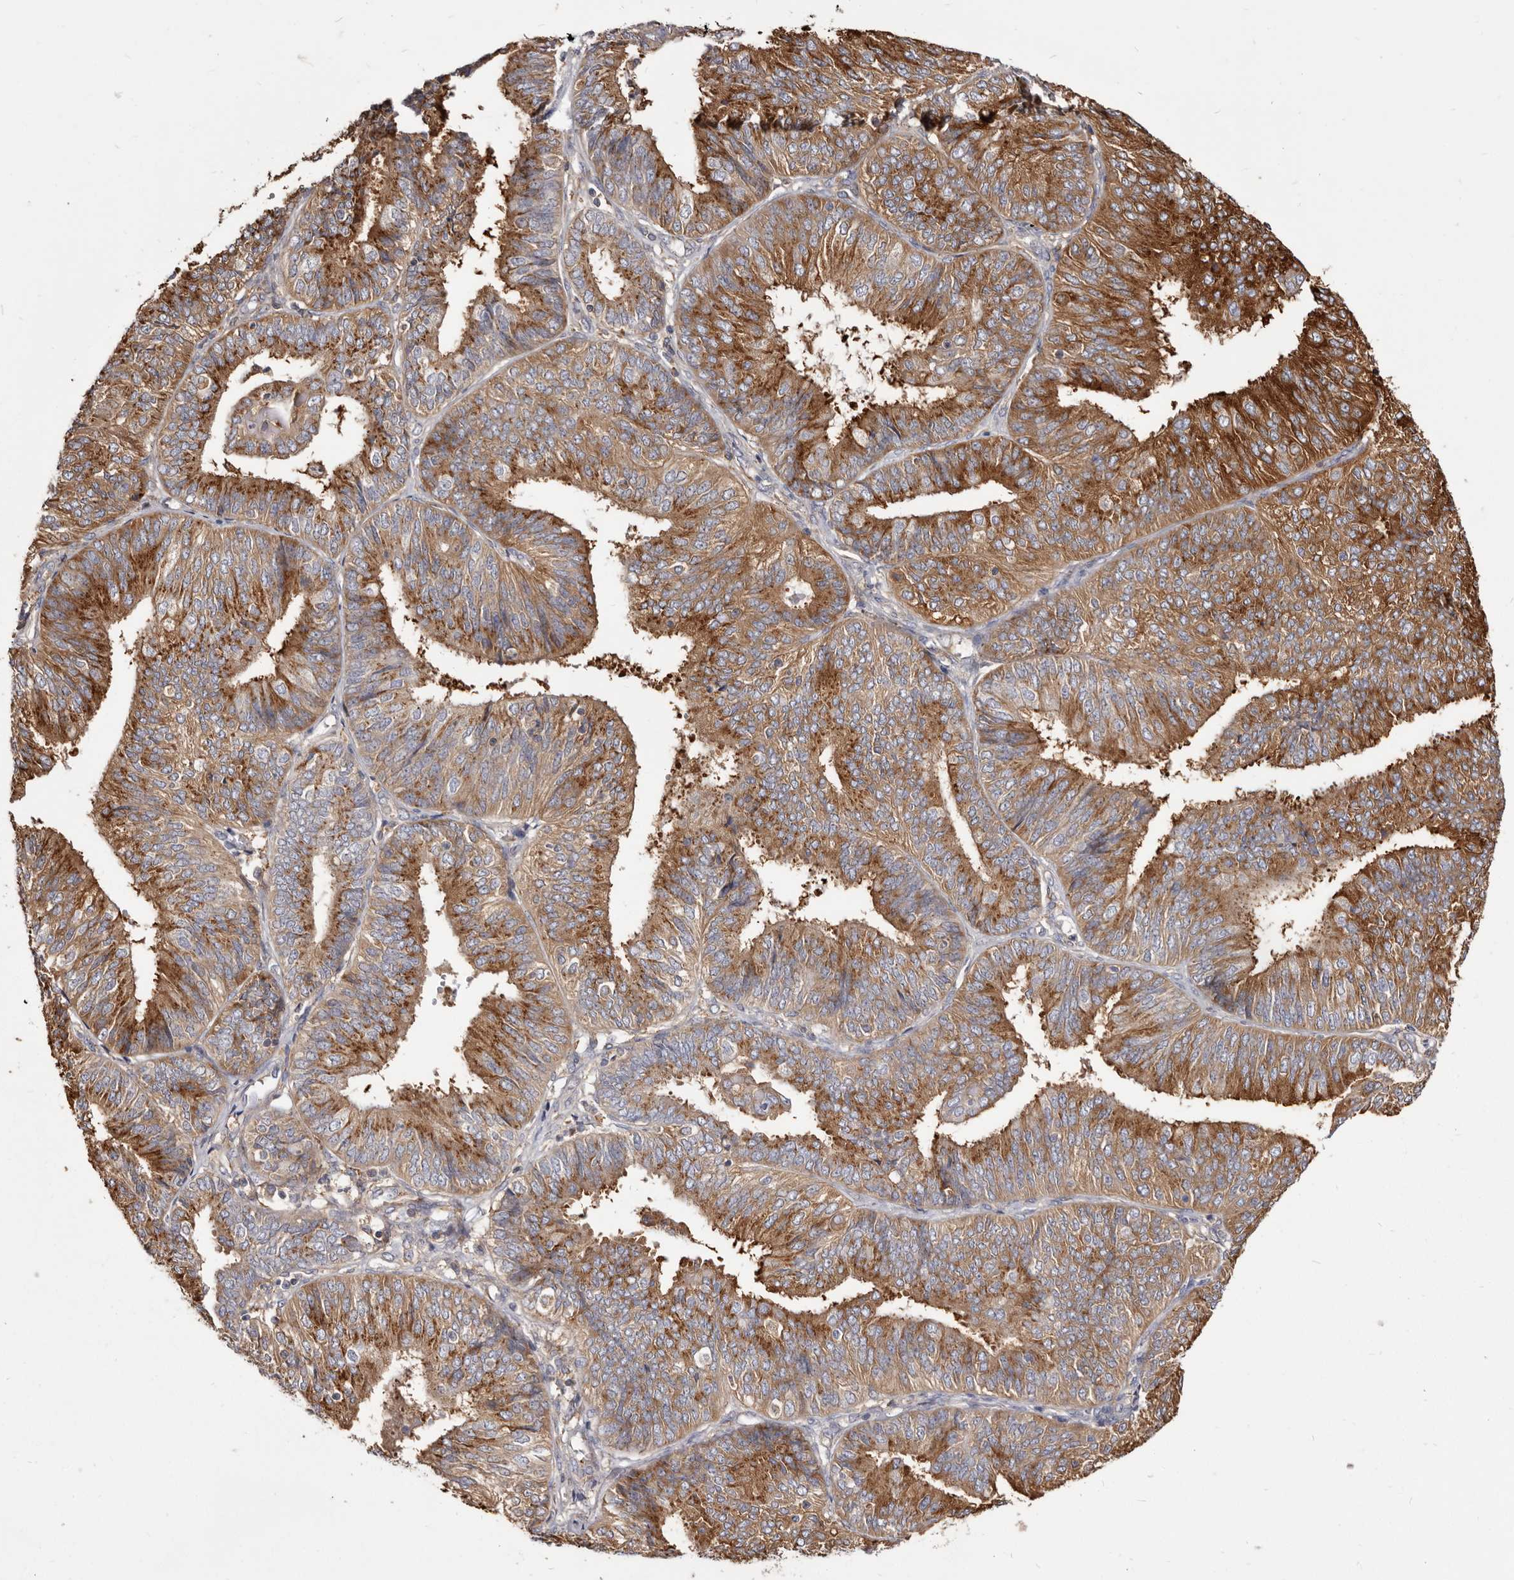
{"staining": {"intensity": "strong", "quantity": ">75%", "location": "cytoplasmic/membranous"}, "tissue": "endometrial cancer", "cell_type": "Tumor cells", "image_type": "cancer", "snomed": [{"axis": "morphology", "description": "Adenocarcinoma, NOS"}, {"axis": "topography", "description": "Endometrium"}], "caption": "Endometrial adenocarcinoma stained with a brown dye exhibits strong cytoplasmic/membranous positive expression in about >75% of tumor cells.", "gene": "TPD52", "patient": {"sex": "female", "age": 58}}